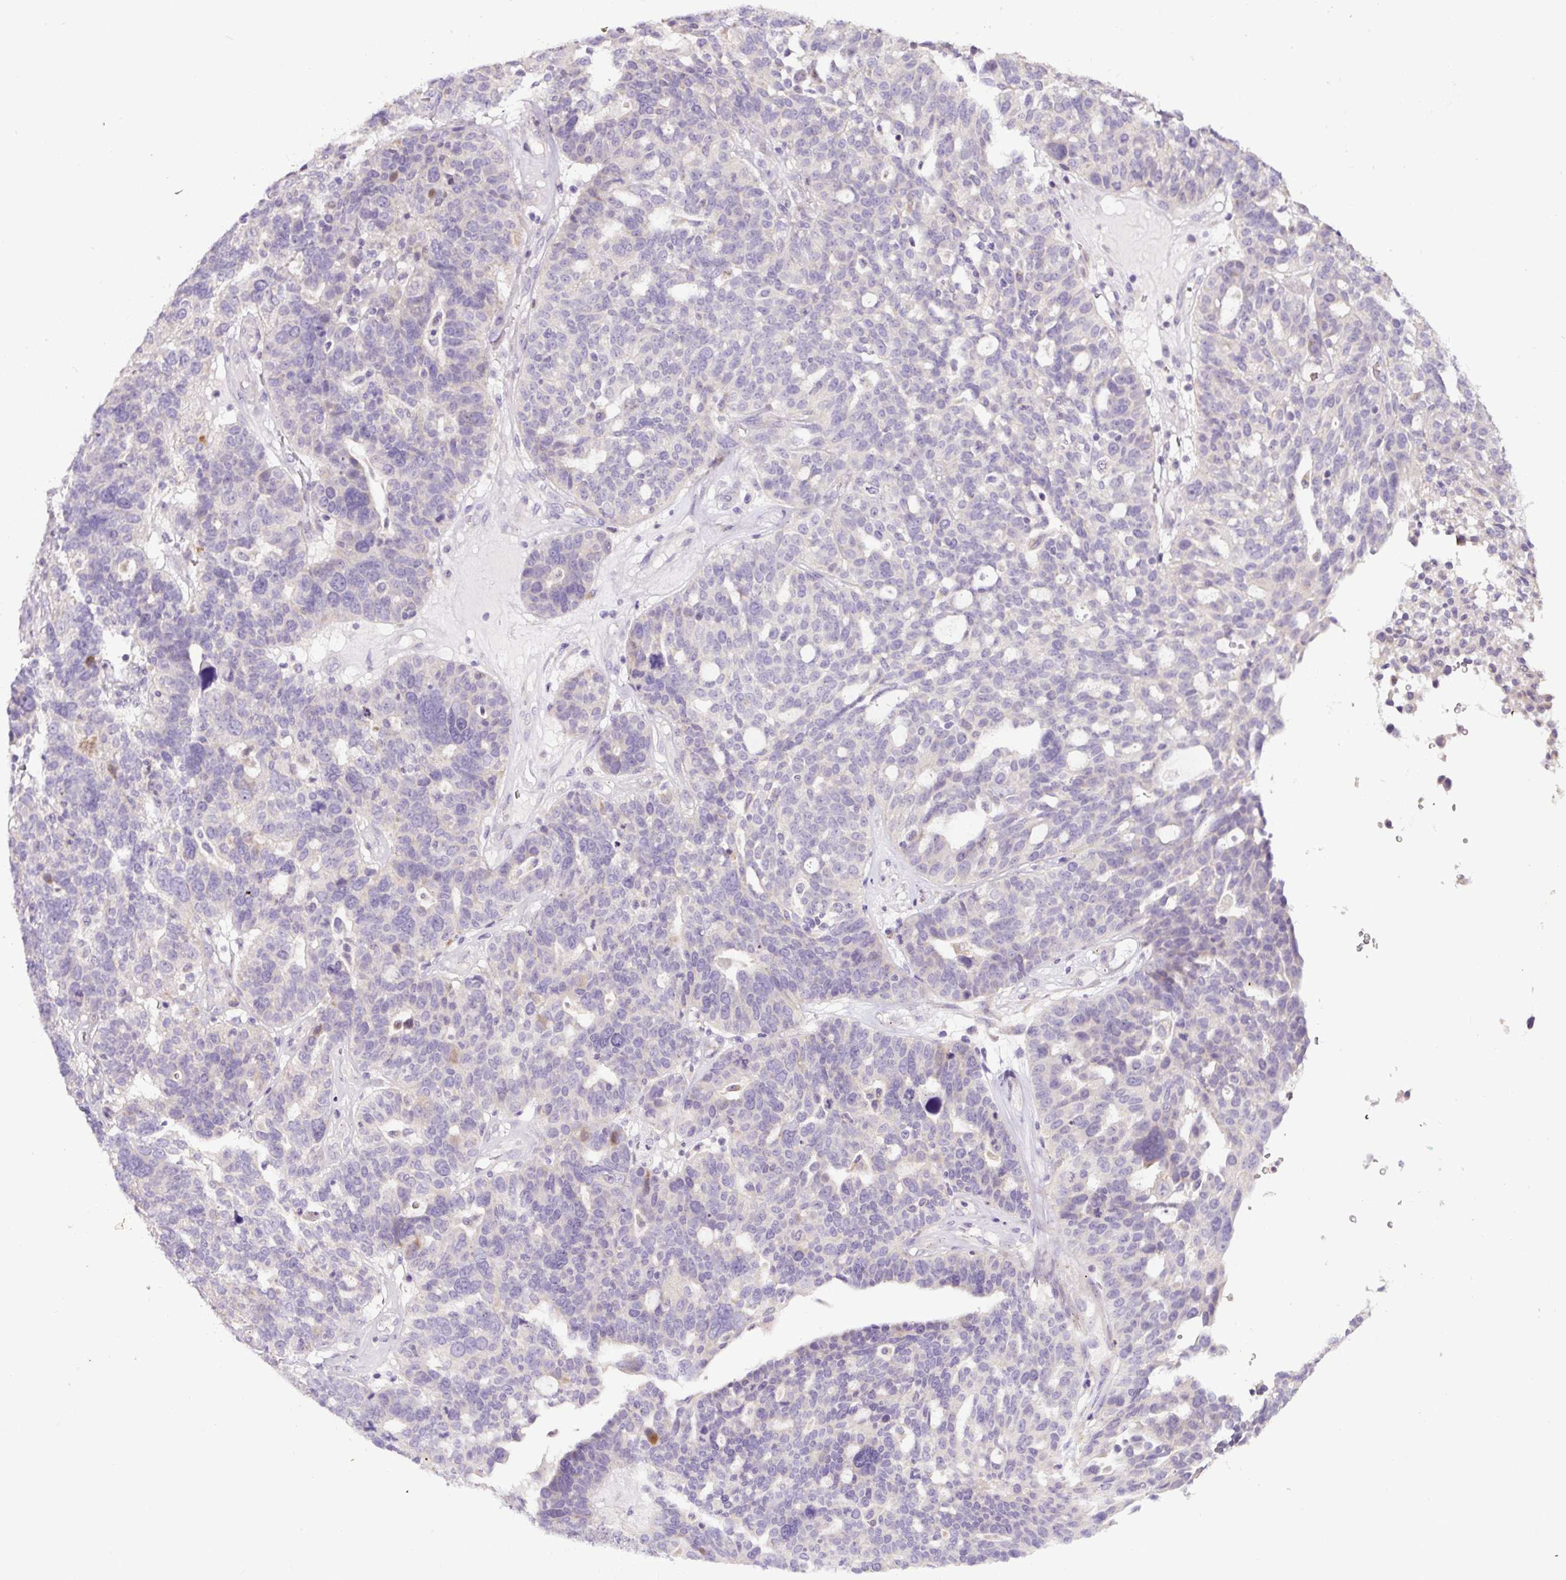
{"staining": {"intensity": "negative", "quantity": "none", "location": "none"}, "tissue": "ovarian cancer", "cell_type": "Tumor cells", "image_type": "cancer", "snomed": [{"axis": "morphology", "description": "Cystadenocarcinoma, serous, NOS"}, {"axis": "topography", "description": "Ovary"}], "caption": "An immunohistochemistry (IHC) micrograph of ovarian cancer is shown. There is no staining in tumor cells of ovarian cancer.", "gene": "HPS4", "patient": {"sex": "female", "age": 59}}